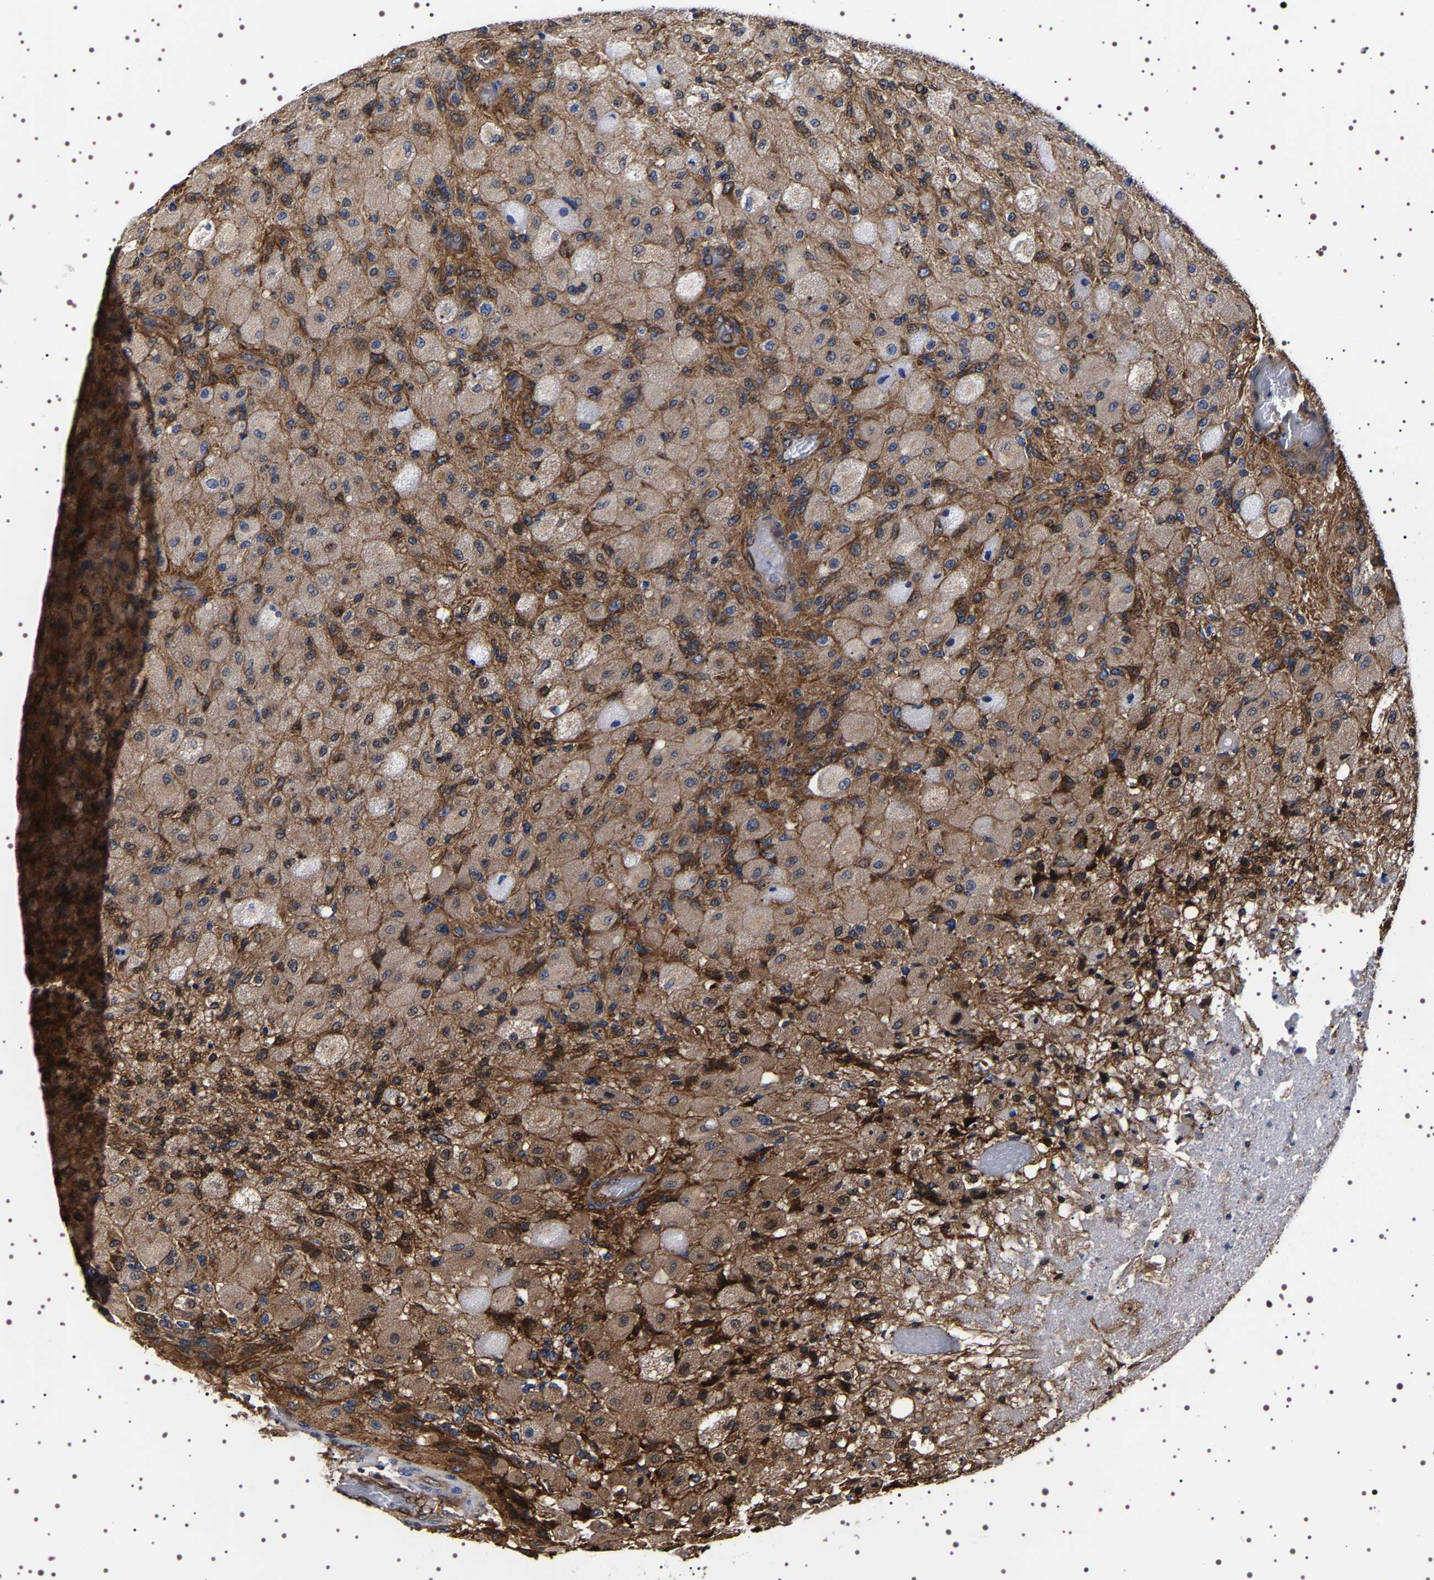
{"staining": {"intensity": "moderate", "quantity": "<25%", "location": "cytoplasmic/membranous"}, "tissue": "glioma", "cell_type": "Tumor cells", "image_type": "cancer", "snomed": [{"axis": "morphology", "description": "Normal tissue, NOS"}, {"axis": "morphology", "description": "Glioma, malignant, High grade"}, {"axis": "topography", "description": "Cerebral cortex"}], "caption": "DAB immunohistochemical staining of malignant high-grade glioma shows moderate cytoplasmic/membranous protein expression in about <25% of tumor cells.", "gene": "DARS1", "patient": {"sex": "male", "age": 77}}